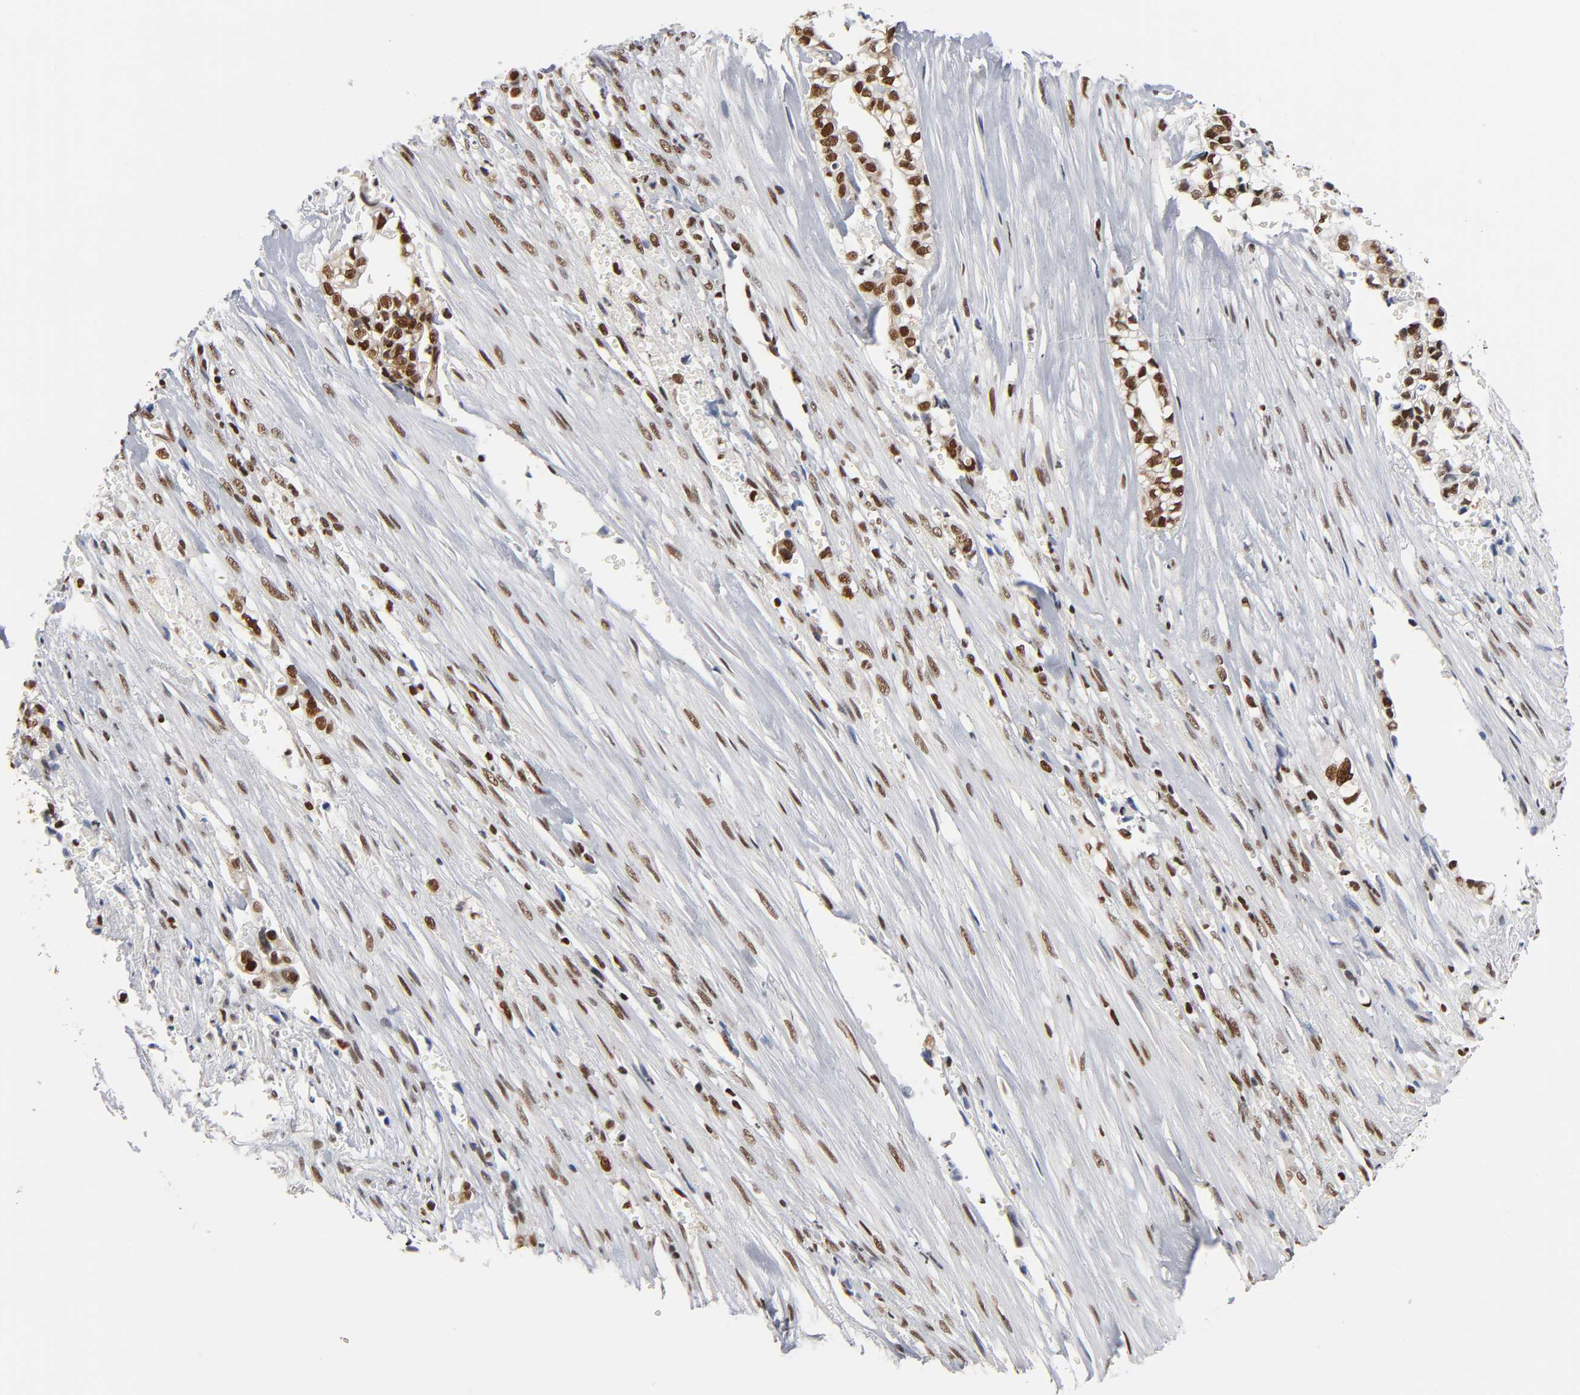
{"staining": {"intensity": "strong", "quantity": ">75%", "location": "nuclear"}, "tissue": "liver cancer", "cell_type": "Tumor cells", "image_type": "cancer", "snomed": [{"axis": "morphology", "description": "Cholangiocarcinoma"}, {"axis": "topography", "description": "Liver"}], "caption": "About >75% of tumor cells in human liver cancer (cholangiocarcinoma) exhibit strong nuclear protein positivity as visualized by brown immunohistochemical staining.", "gene": "ILKAP", "patient": {"sex": "female", "age": 70}}